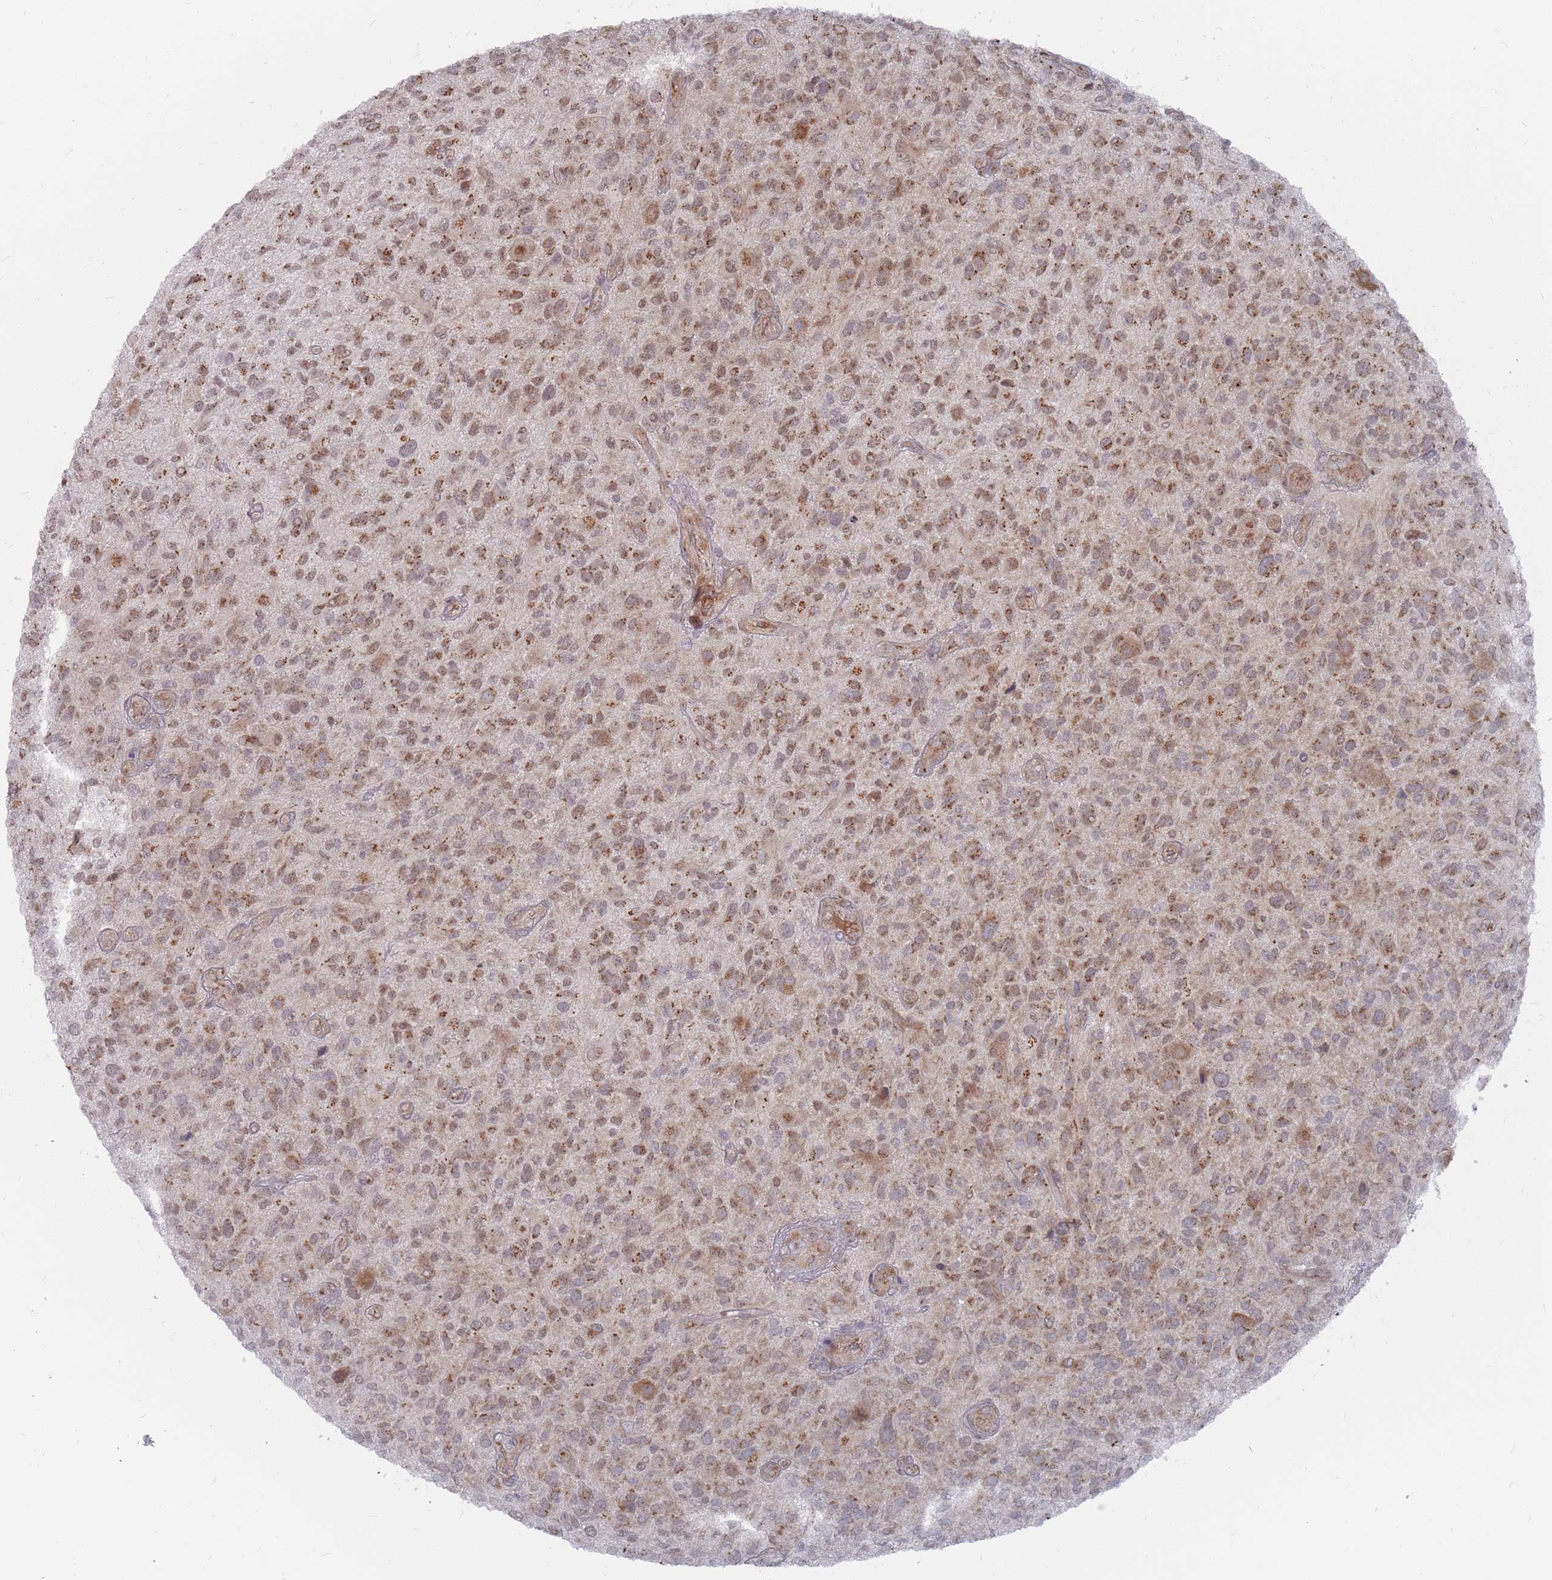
{"staining": {"intensity": "moderate", "quantity": ">75%", "location": "cytoplasmic/membranous"}, "tissue": "glioma", "cell_type": "Tumor cells", "image_type": "cancer", "snomed": [{"axis": "morphology", "description": "Glioma, malignant, High grade"}, {"axis": "topography", "description": "Brain"}], "caption": "DAB (3,3'-diaminobenzidine) immunohistochemical staining of glioma reveals moderate cytoplasmic/membranous protein expression in about >75% of tumor cells.", "gene": "FMO4", "patient": {"sex": "male", "age": 47}}